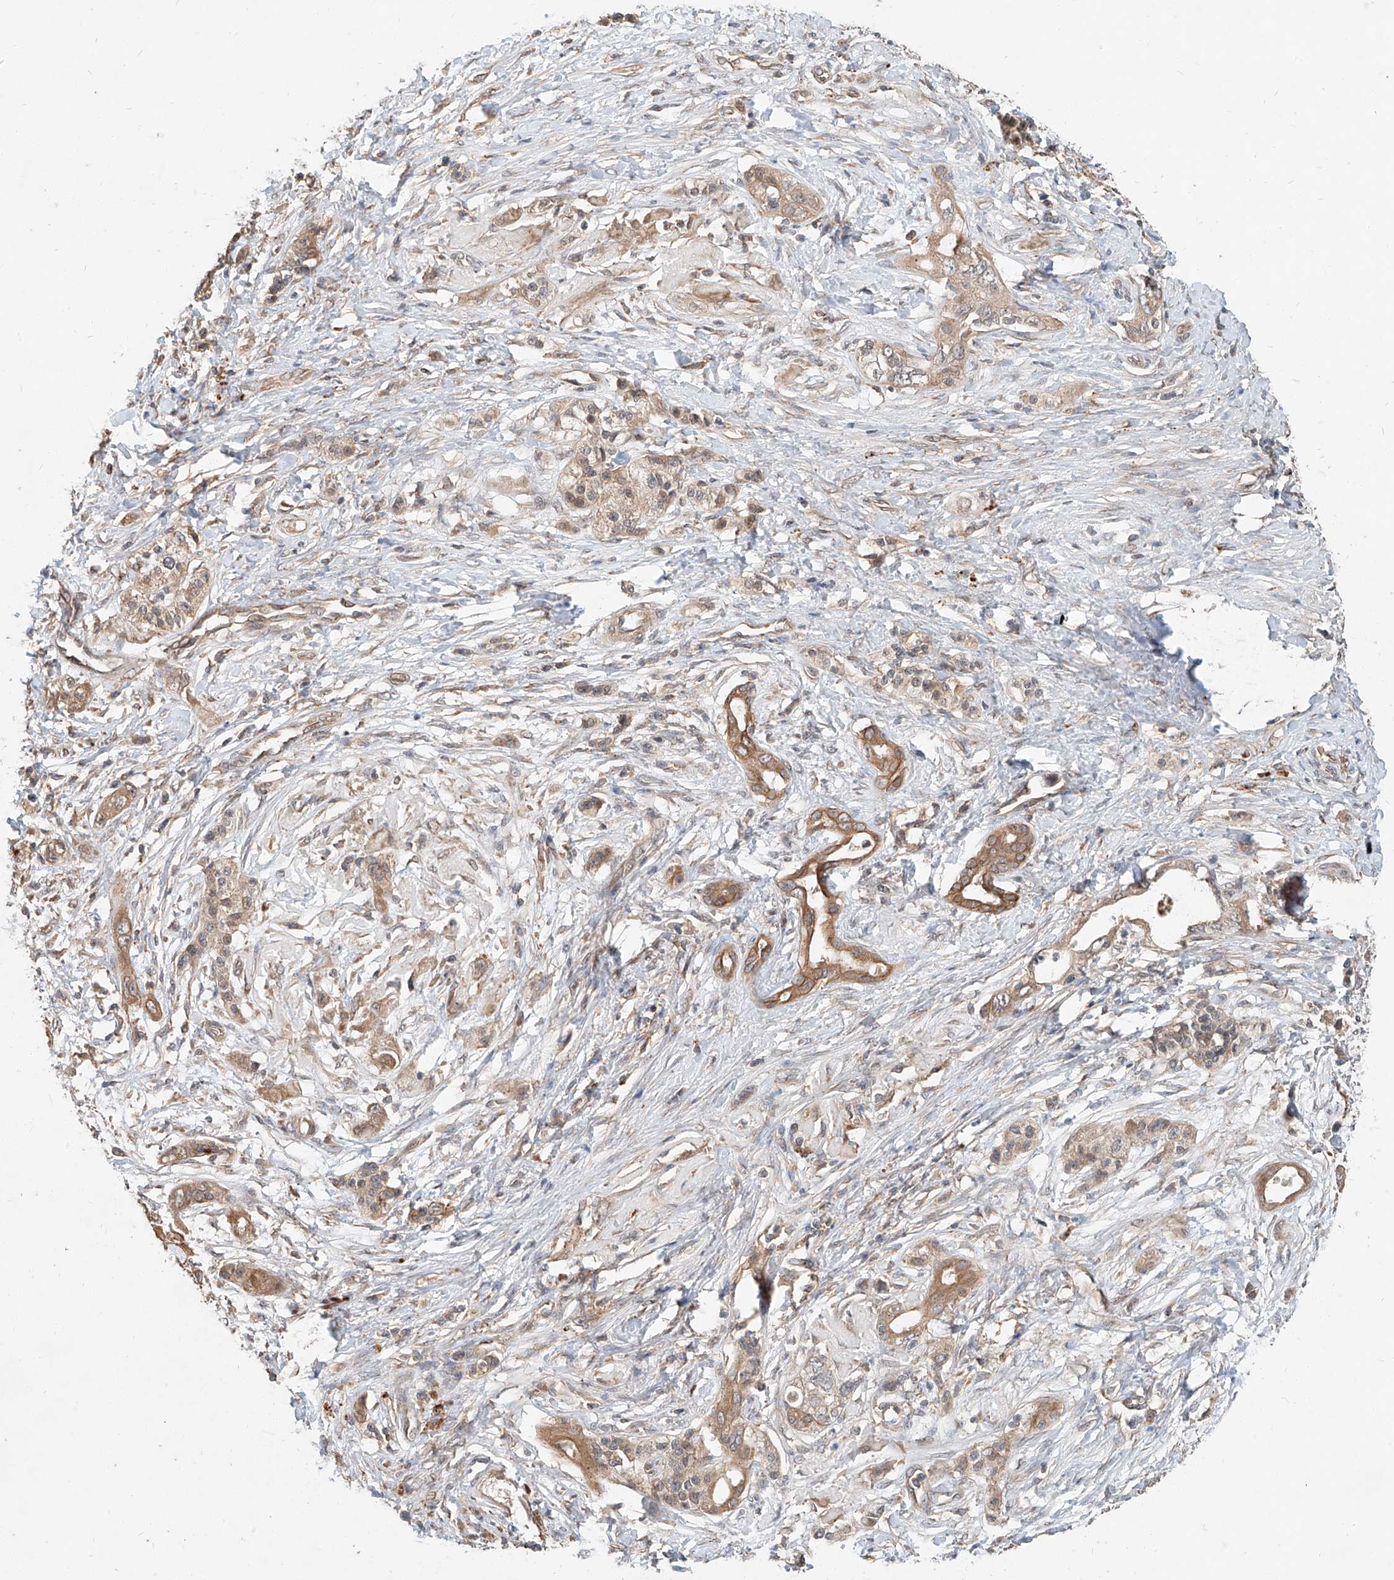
{"staining": {"intensity": "moderate", "quantity": ">75%", "location": "cytoplasmic/membranous"}, "tissue": "pancreatic cancer", "cell_type": "Tumor cells", "image_type": "cancer", "snomed": [{"axis": "morphology", "description": "Adenocarcinoma, NOS"}, {"axis": "topography", "description": "Pancreas"}], "caption": "Immunohistochemical staining of pancreatic cancer (adenocarcinoma) shows medium levels of moderate cytoplasmic/membranous positivity in approximately >75% of tumor cells. The staining was performed using DAB (3,3'-diaminobenzidine) to visualize the protein expression in brown, while the nuclei were stained in blue with hematoxylin (Magnification: 20x).", "gene": "STX19", "patient": {"sex": "male", "age": 70}}